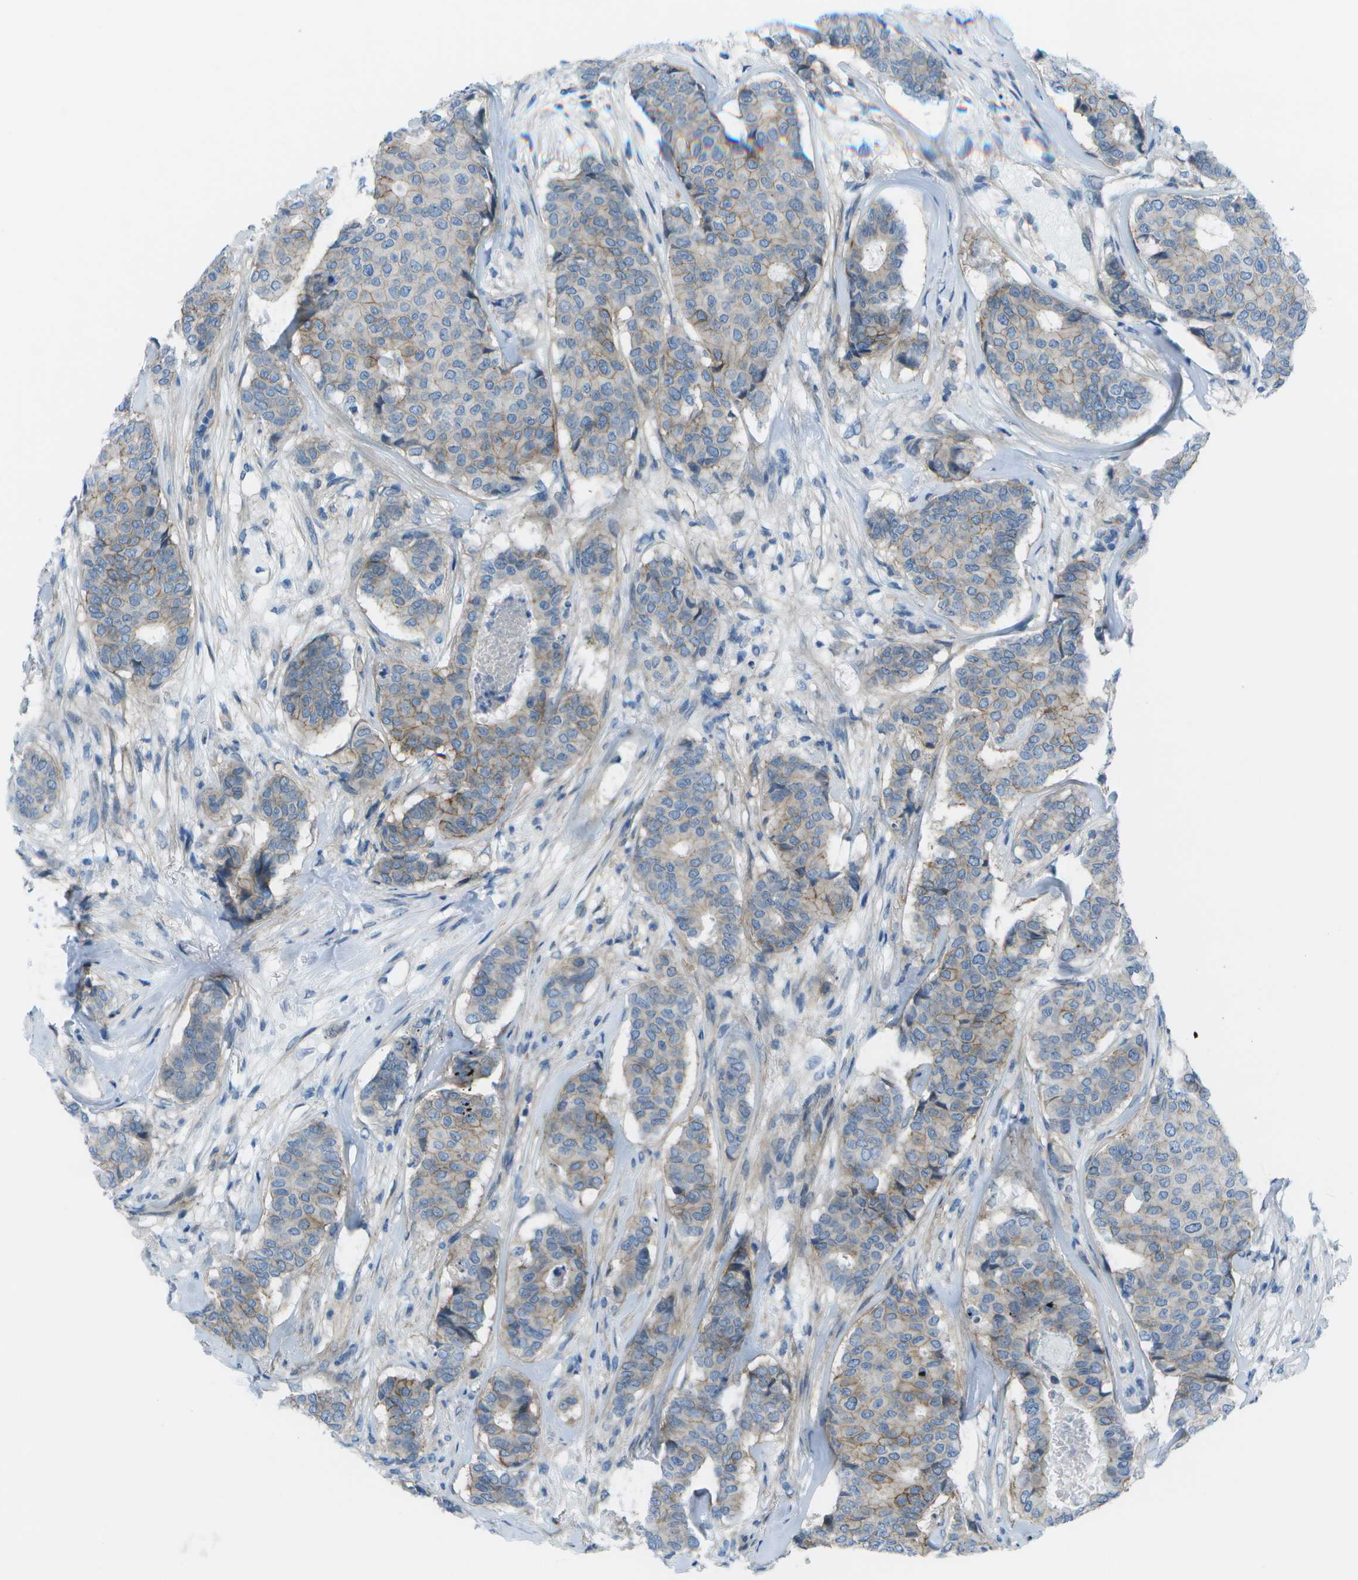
{"staining": {"intensity": "moderate", "quantity": "25%-75%", "location": "cytoplasmic/membranous"}, "tissue": "breast cancer", "cell_type": "Tumor cells", "image_type": "cancer", "snomed": [{"axis": "morphology", "description": "Duct carcinoma"}, {"axis": "topography", "description": "Breast"}], "caption": "Protein positivity by immunohistochemistry reveals moderate cytoplasmic/membranous staining in approximately 25%-75% of tumor cells in breast cancer.", "gene": "SORBS3", "patient": {"sex": "female", "age": 75}}